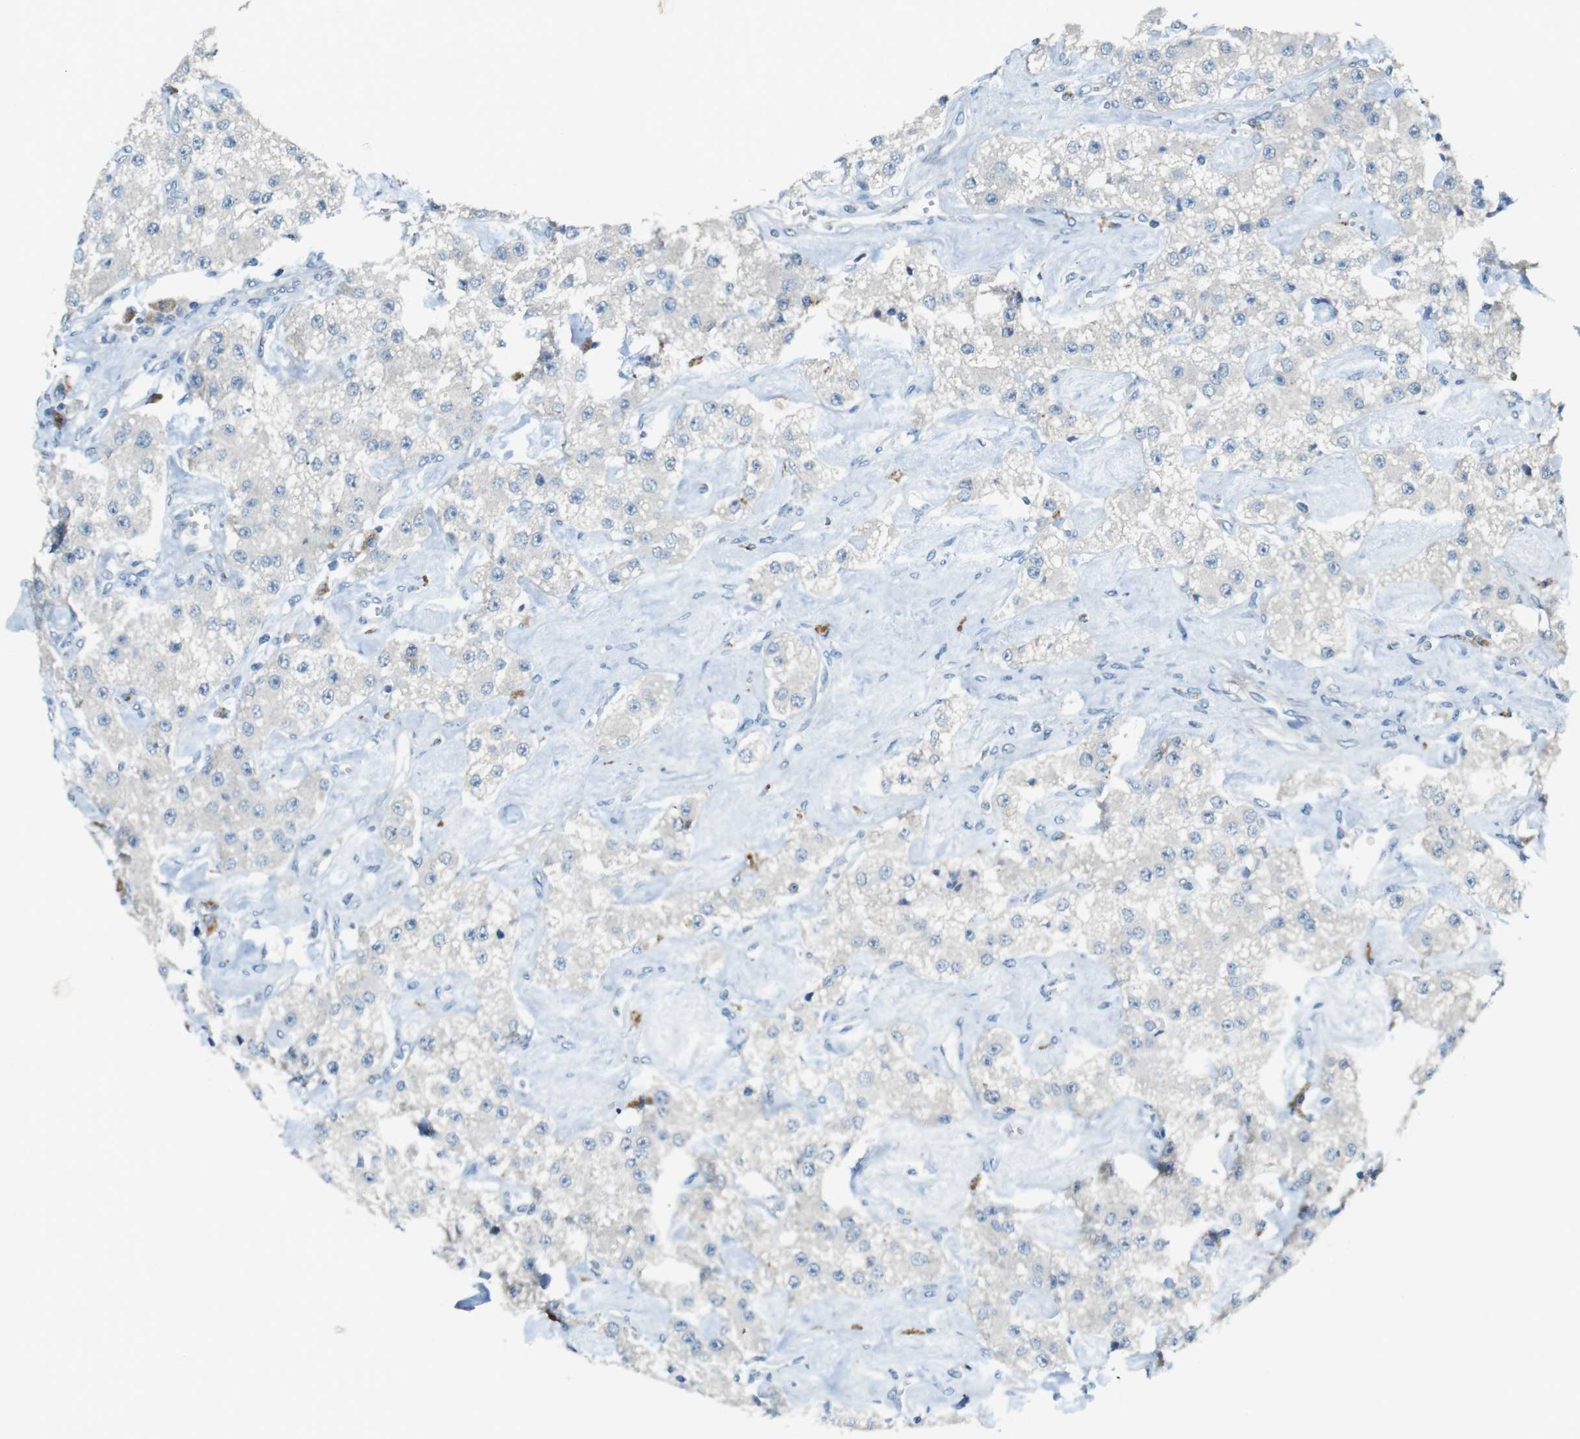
{"staining": {"intensity": "negative", "quantity": "none", "location": "none"}, "tissue": "carcinoid", "cell_type": "Tumor cells", "image_type": "cancer", "snomed": [{"axis": "morphology", "description": "Carcinoid, malignant, NOS"}, {"axis": "topography", "description": "Pancreas"}], "caption": "Protein analysis of carcinoid shows no significant expression in tumor cells. (DAB (3,3'-diaminobenzidine) IHC, high magnification).", "gene": "MUC5B", "patient": {"sex": "male", "age": 41}}